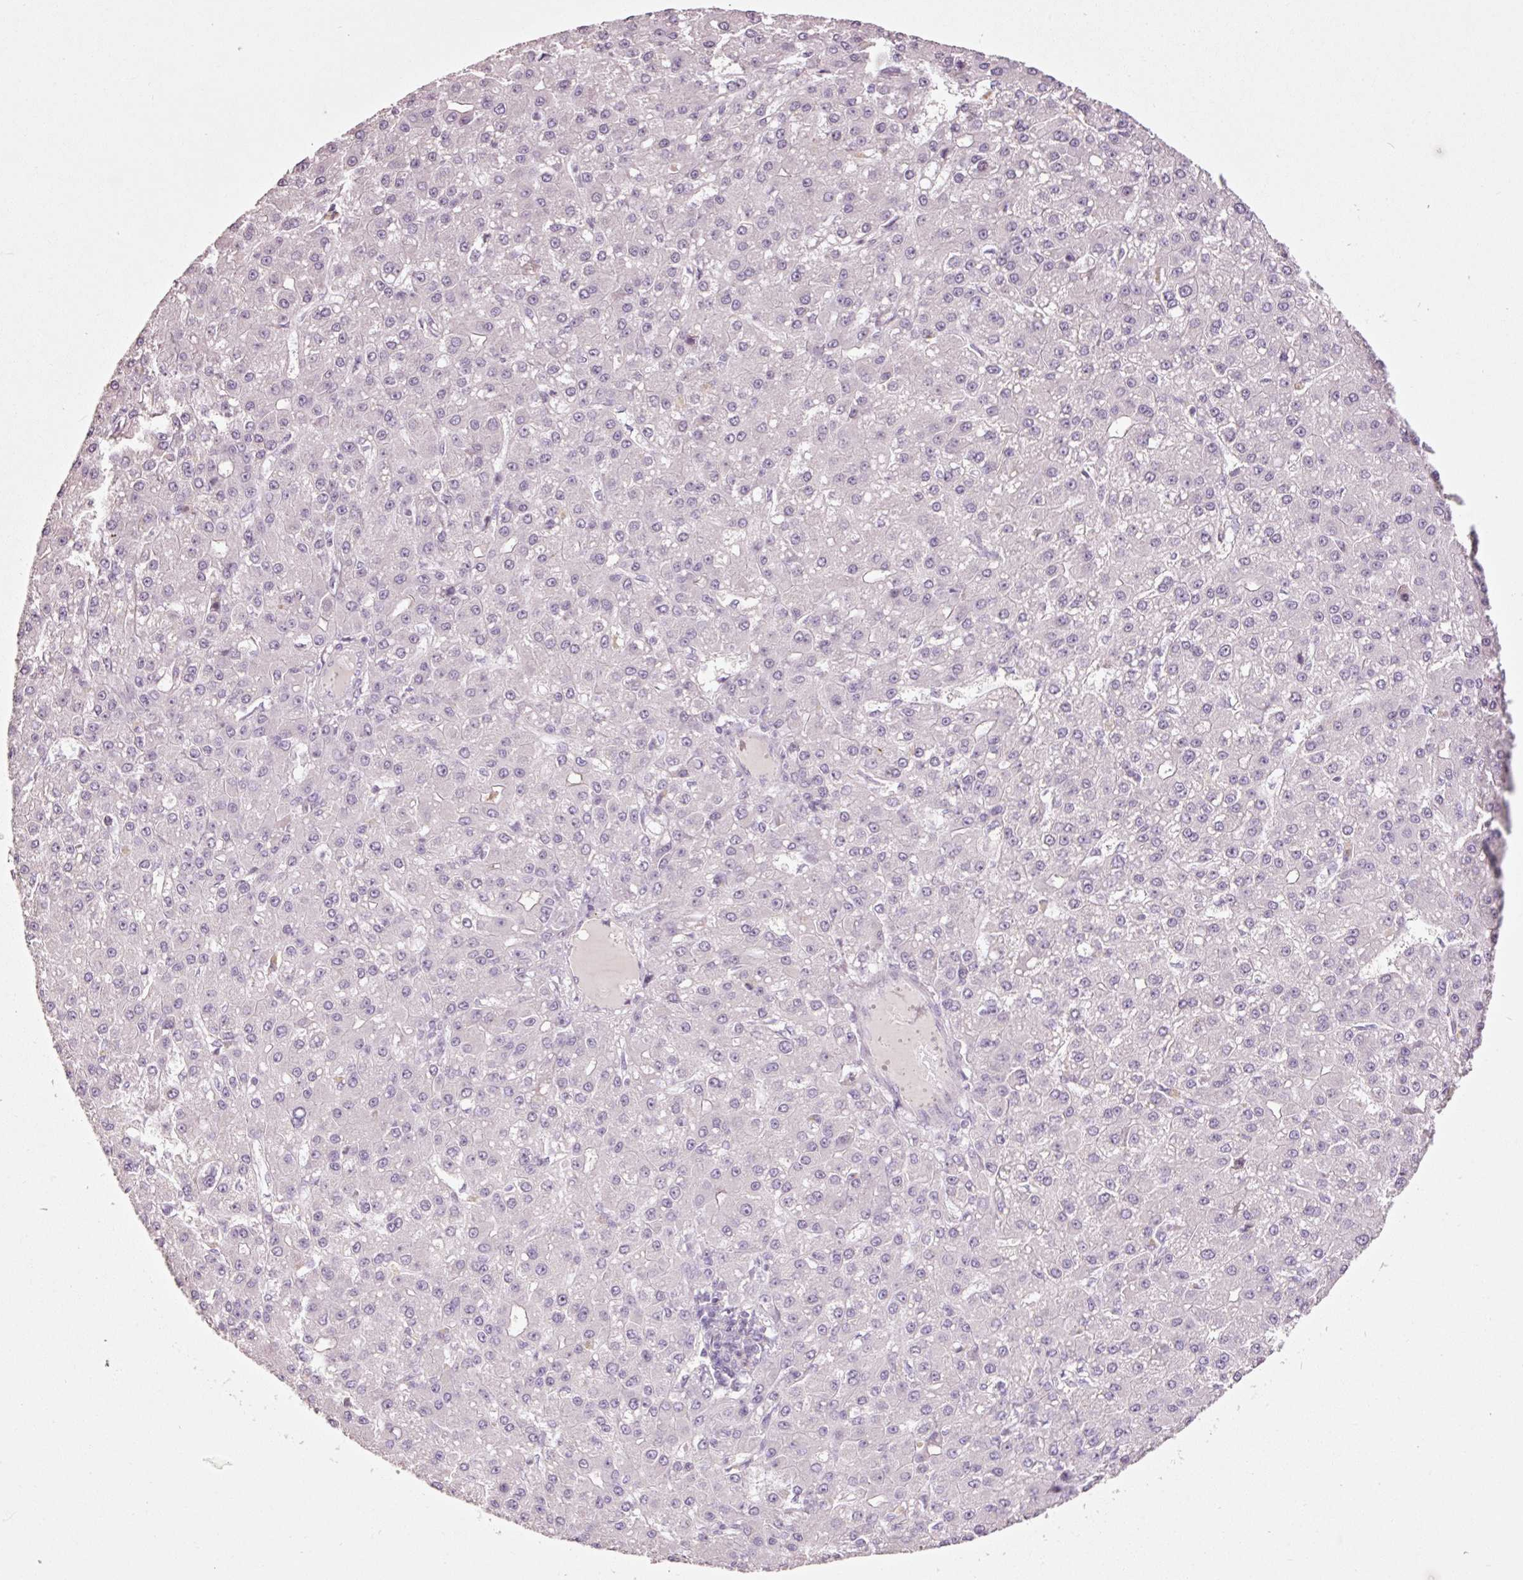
{"staining": {"intensity": "negative", "quantity": "none", "location": "none"}, "tissue": "liver cancer", "cell_type": "Tumor cells", "image_type": "cancer", "snomed": [{"axis": "morphology", "description": "Carcinoma, Hepatocellular, NOS"}, {"axis": "topography", "description": "Liver"}], "caption": "The immunohistochemistry (IHC) histopathology image has no significant staining in tumor cells of liver hepatocellular carcinoma tissue.", "gene": "MUC5AC", "patient": {"sex": "male", "age": 67}}